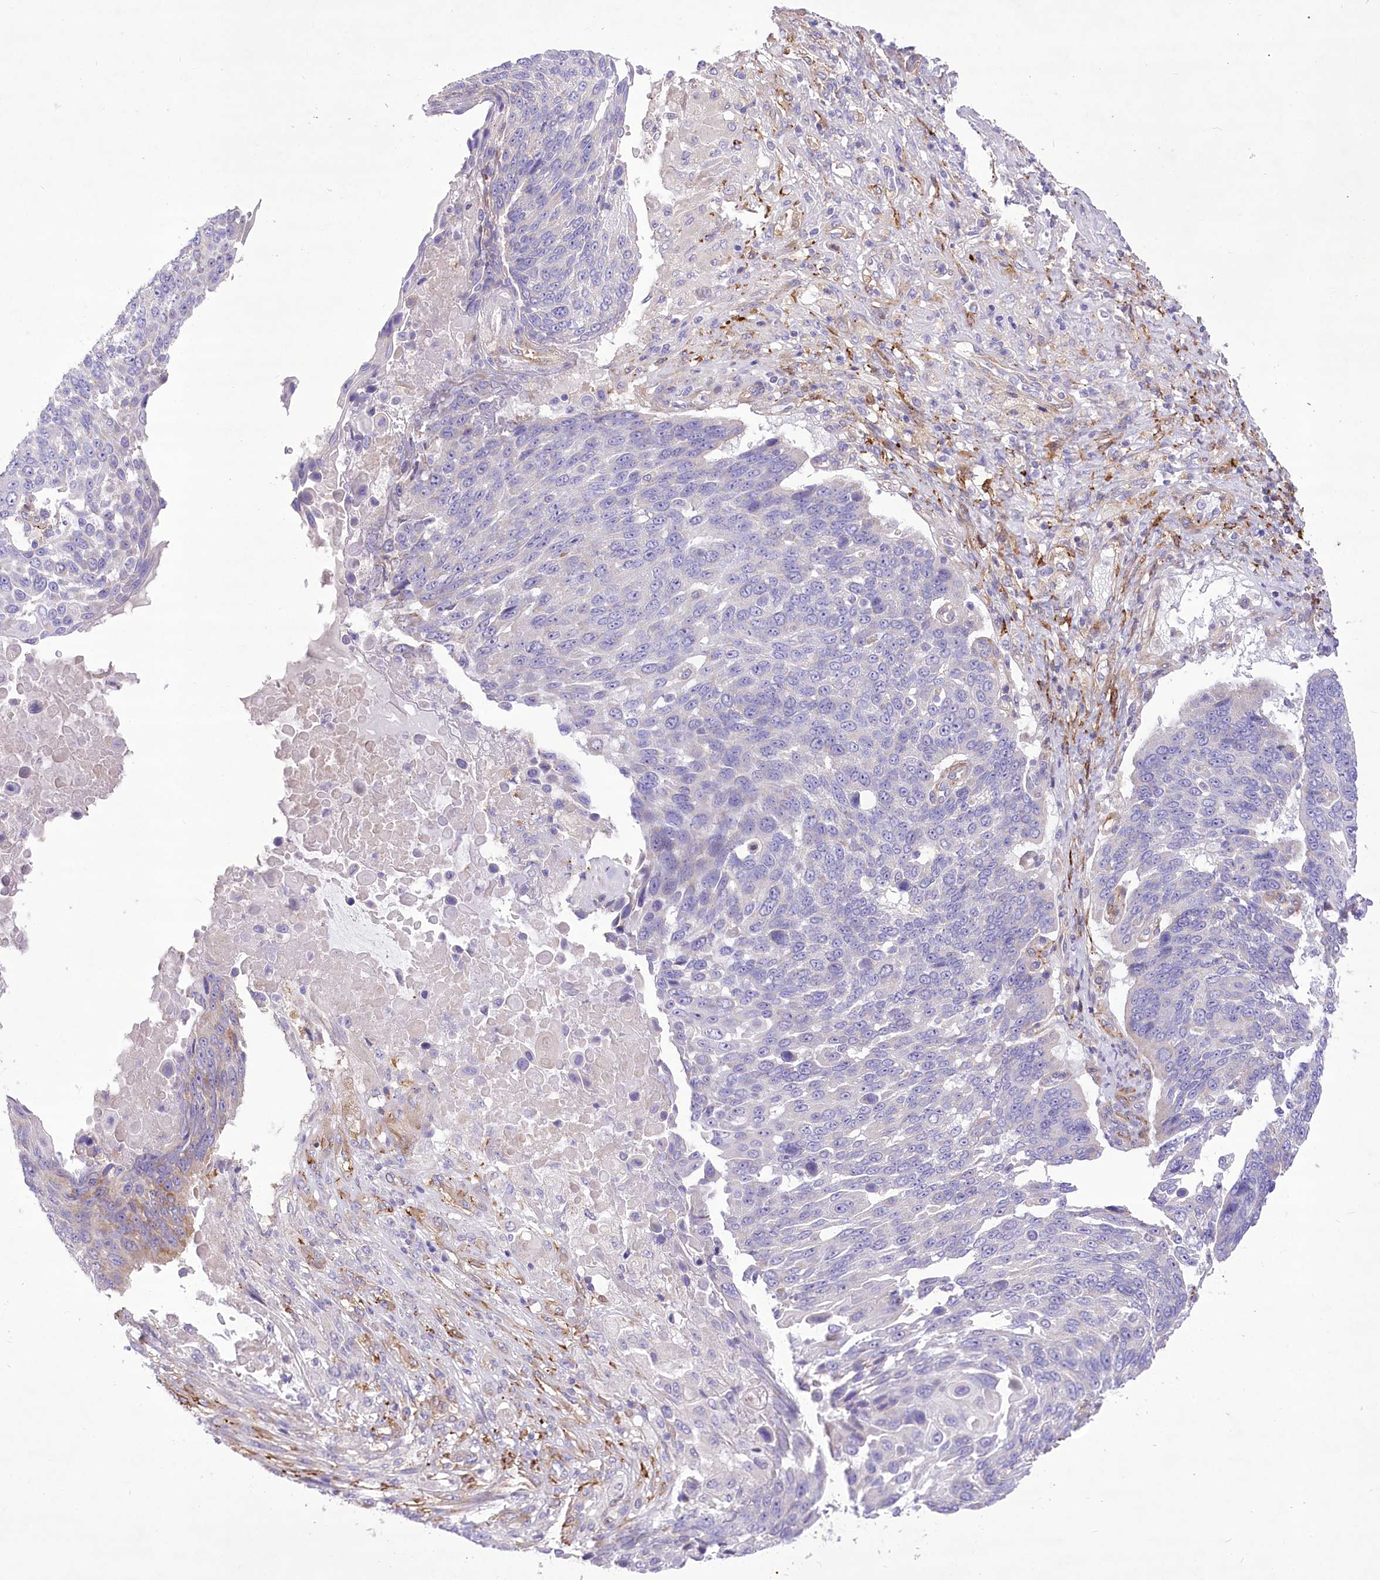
{"staining": {"intensity": "negative", "quantity": "none", "location": "none"}, "tissue": "lung cancer", "cell_type": "Tumor cells", "image_type": "cancer", "snomed": [{"axis": "morphology", "description": "Squamous cell carcinoma, NOS"}, {"axis": "topography", "description": "Lung"}], "caption": "Tumor cells show no significant protein staining in lung cancer. The staining is performed using DAB brown chromogen with nuclei counter-stained in using hematoxylin.", "gene": "ANGPTL3", "patient": {"sex": "male", "age": 66}}